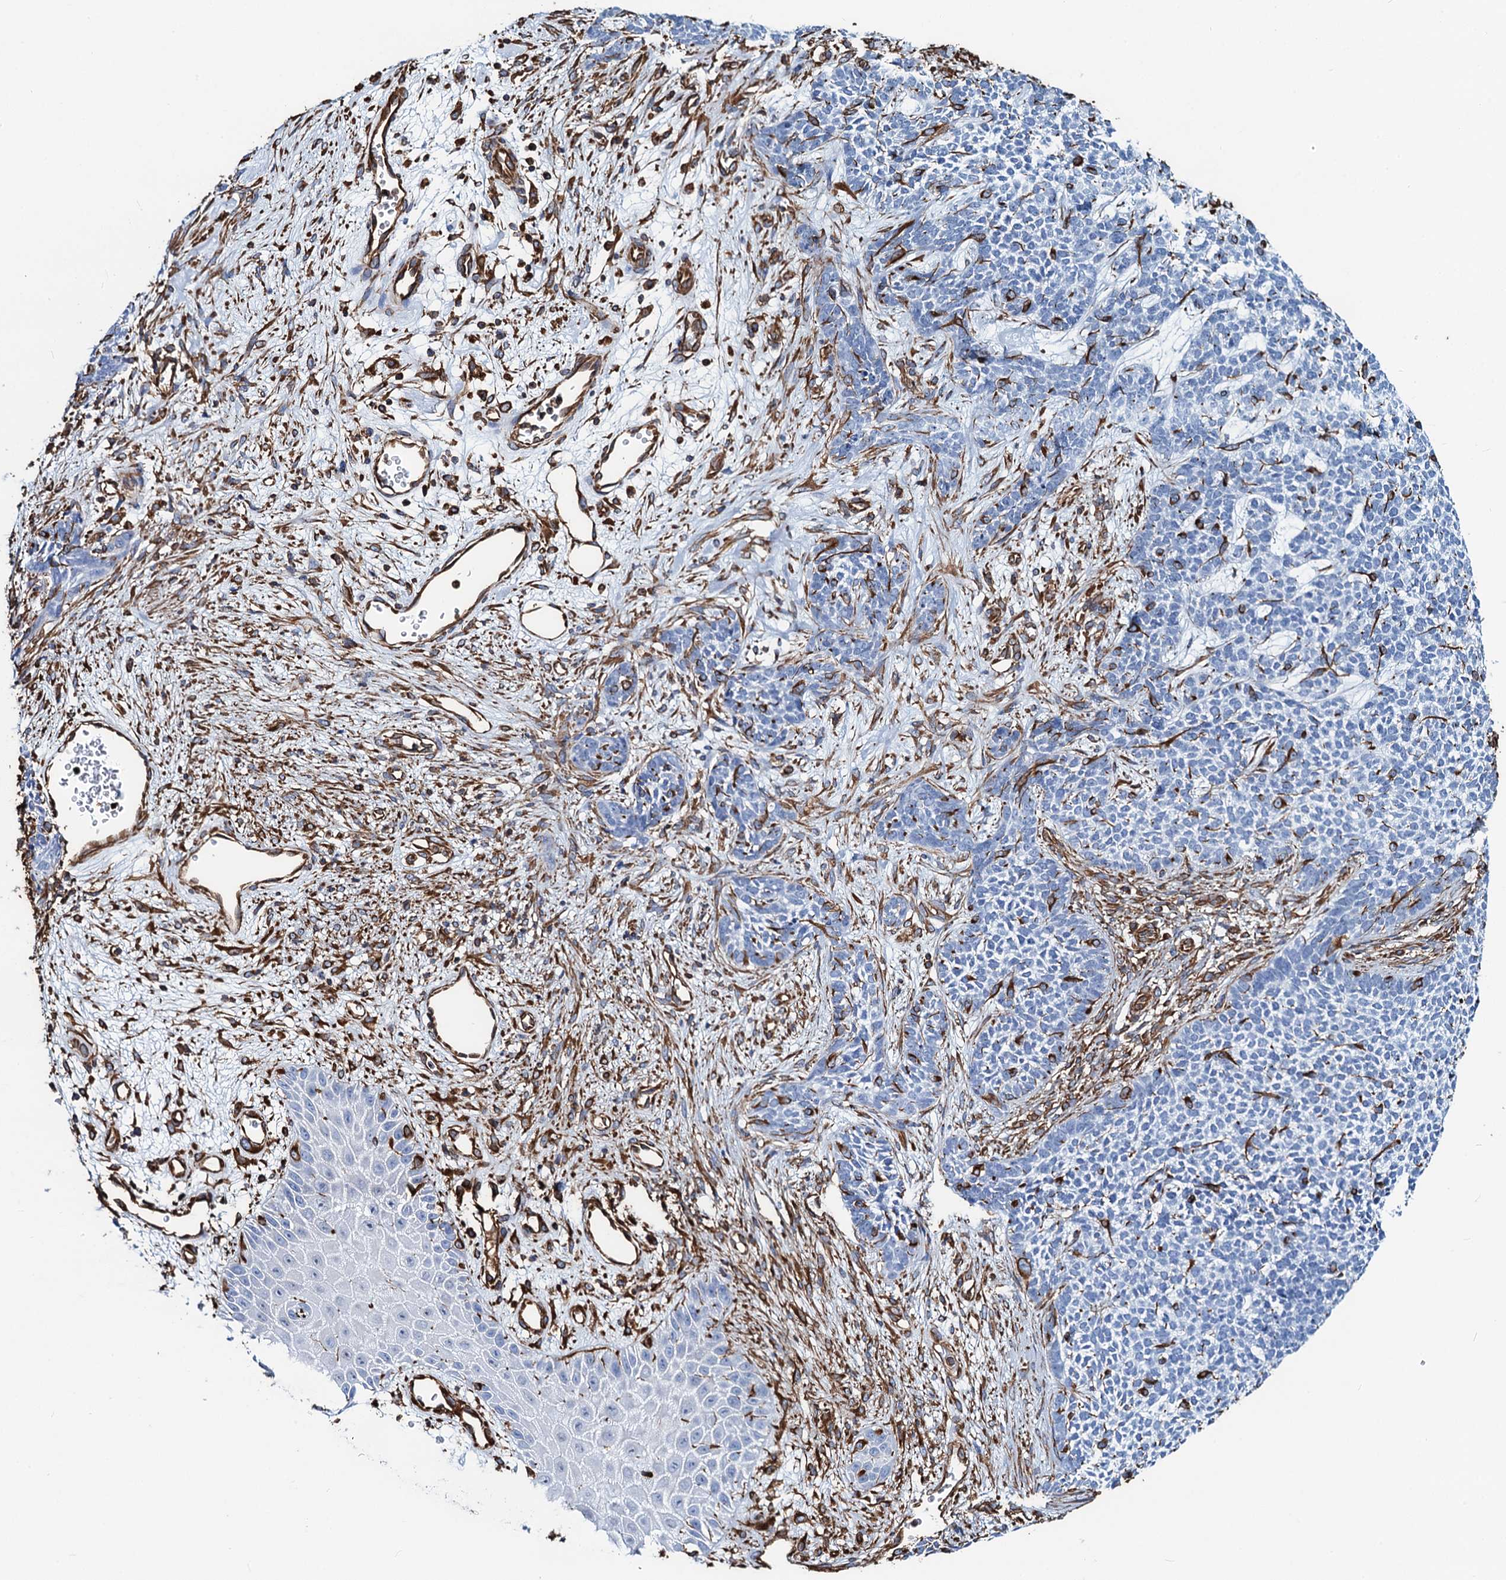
{"staining": {"intensity": "negative", "quantity": "none", "location": "none"}, "tissue": "skin cancer", "cell_type": "Tumor cells", "image_type": "cancer", "snomed": [{"axis": "morphology", "description": "Basal cell carcinoma"}, {"axis": "topography", "description": "Skin"}], "caption": "There is no significant positivity in tumor cells of skin basal cell carcinoma. (Immunohistochemistry (ihc), brightfield microscopy, high magnification).", "gene": "PGM2", "patient": {"sex": "female", "age": 84}}